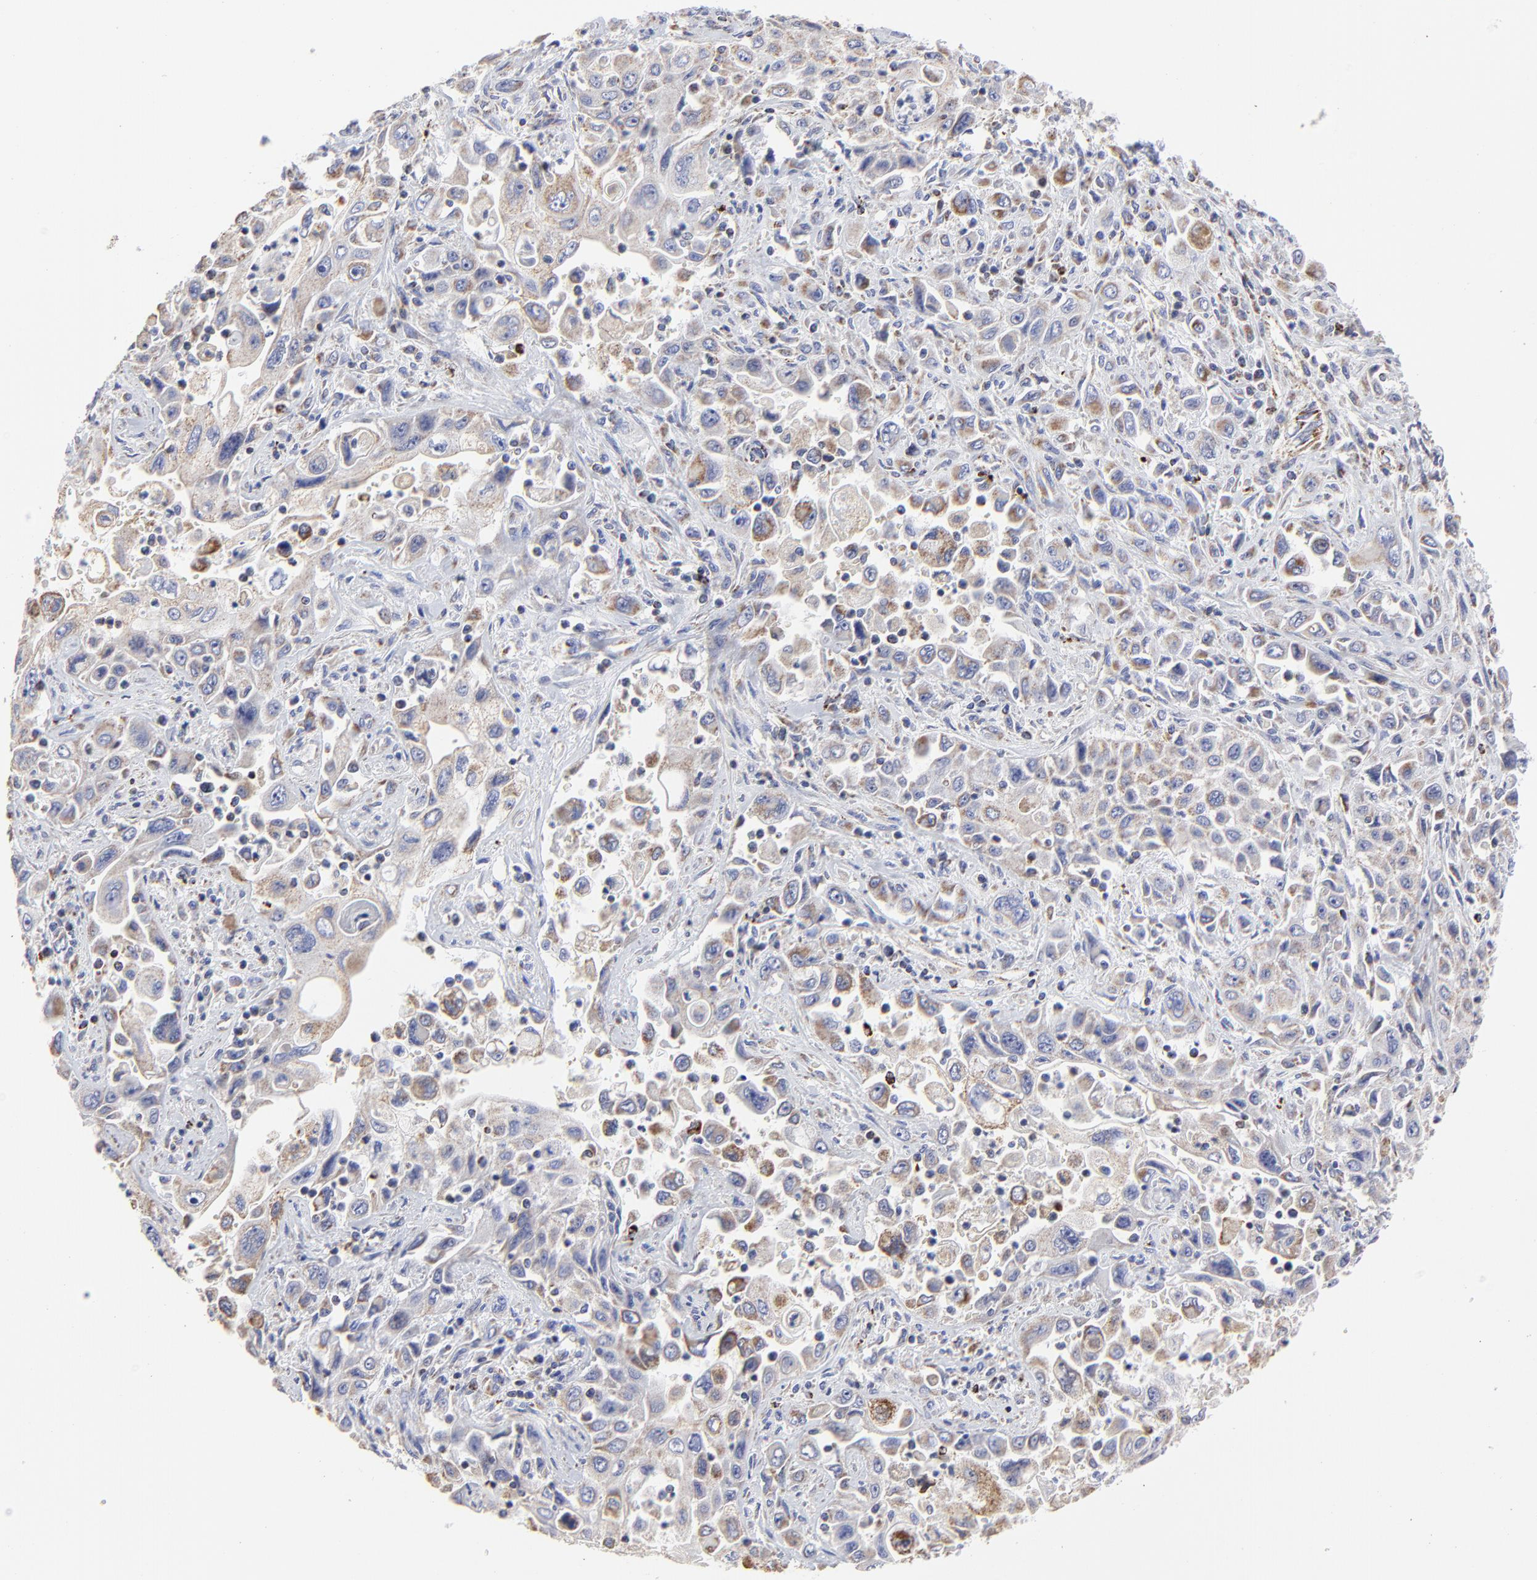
{"staining": {"intensity": "weak", "quantity": ">75%", "location": "cytoplasmic/membranous"}, "tissue": "pancreatic cancer", "cell_type": "Tumor cells", "image_type": "cancer", "snomed": [{"axis": "morphology", "description": "Adenocarcinoma, NOS"}, {"axis": "topography", "description": "Pancreas"}], "caption": "Pancreatic cancer (adenocarcinoma) stained with a brown dye demonstrates weak cytoplasmic/membranous positive expression in about >75% of tumor cells.", "gene": "PINK1", "patient": {"sex": "male", "age": 70}}